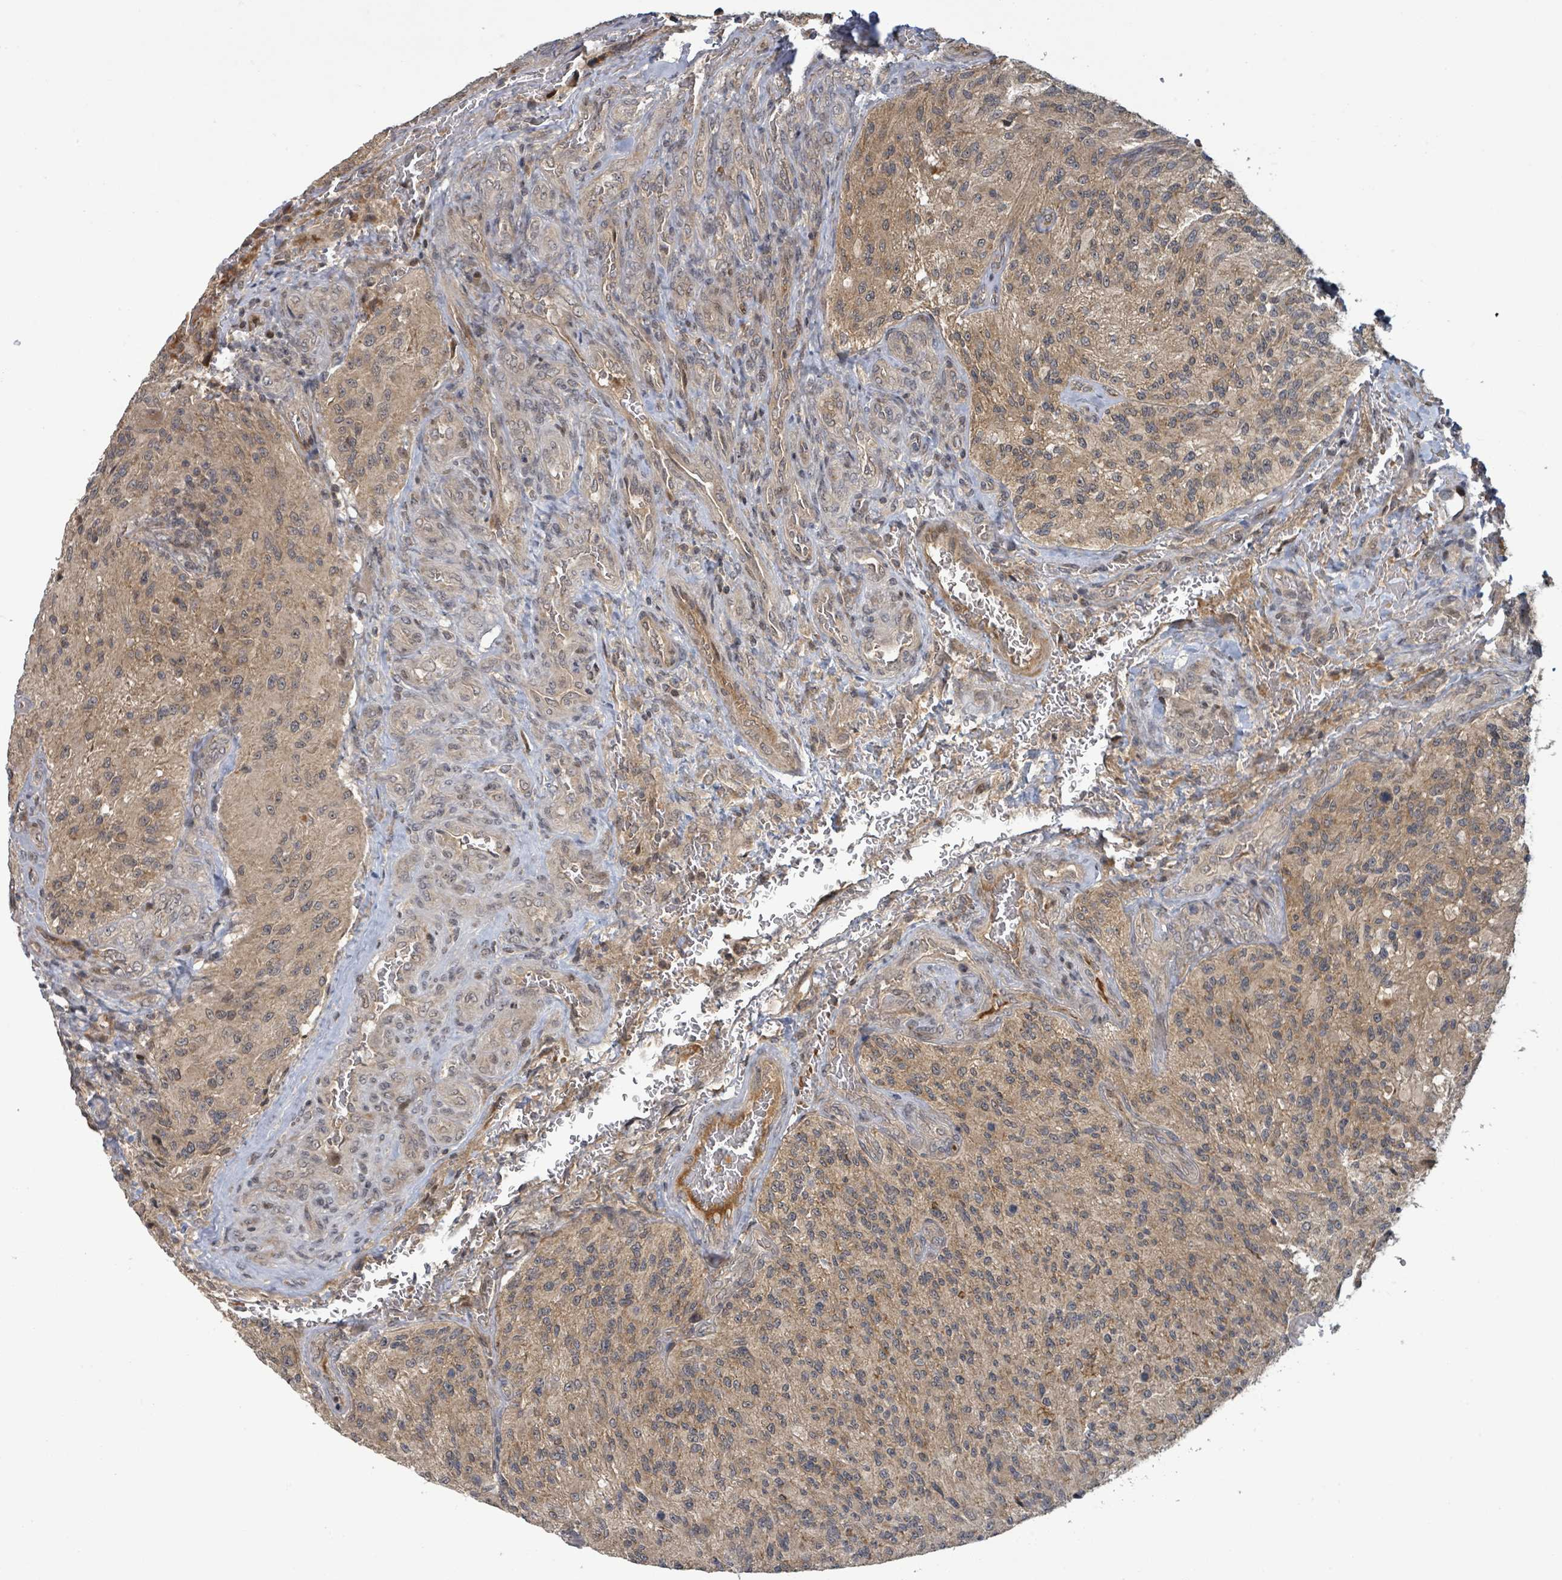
{"staining": {"intensity": "weak", "quantity": ">75%", "location": "cytoplasmic/membranous,nuclear"}, "tissue": "glioma", "cell_type": "Tumor cells", "image_type": "cancer", "snomed": [{"axis": "morphology", "description": "Normal tissue, NOS"}, {"axis": "morphology", "description": "Glioma, malignant, High grade"}, {"axis": "topography", "description": "Cerebral cortex"}], "caption": "The micrograph shows a brown stain indicating the presence of a protein in the cytoplasmic/membranous and nuclear of tumor cells in malignant glioma (high-grade).", "gene": "ITGA11", "patient": {"sex": "male", "age": 56}}